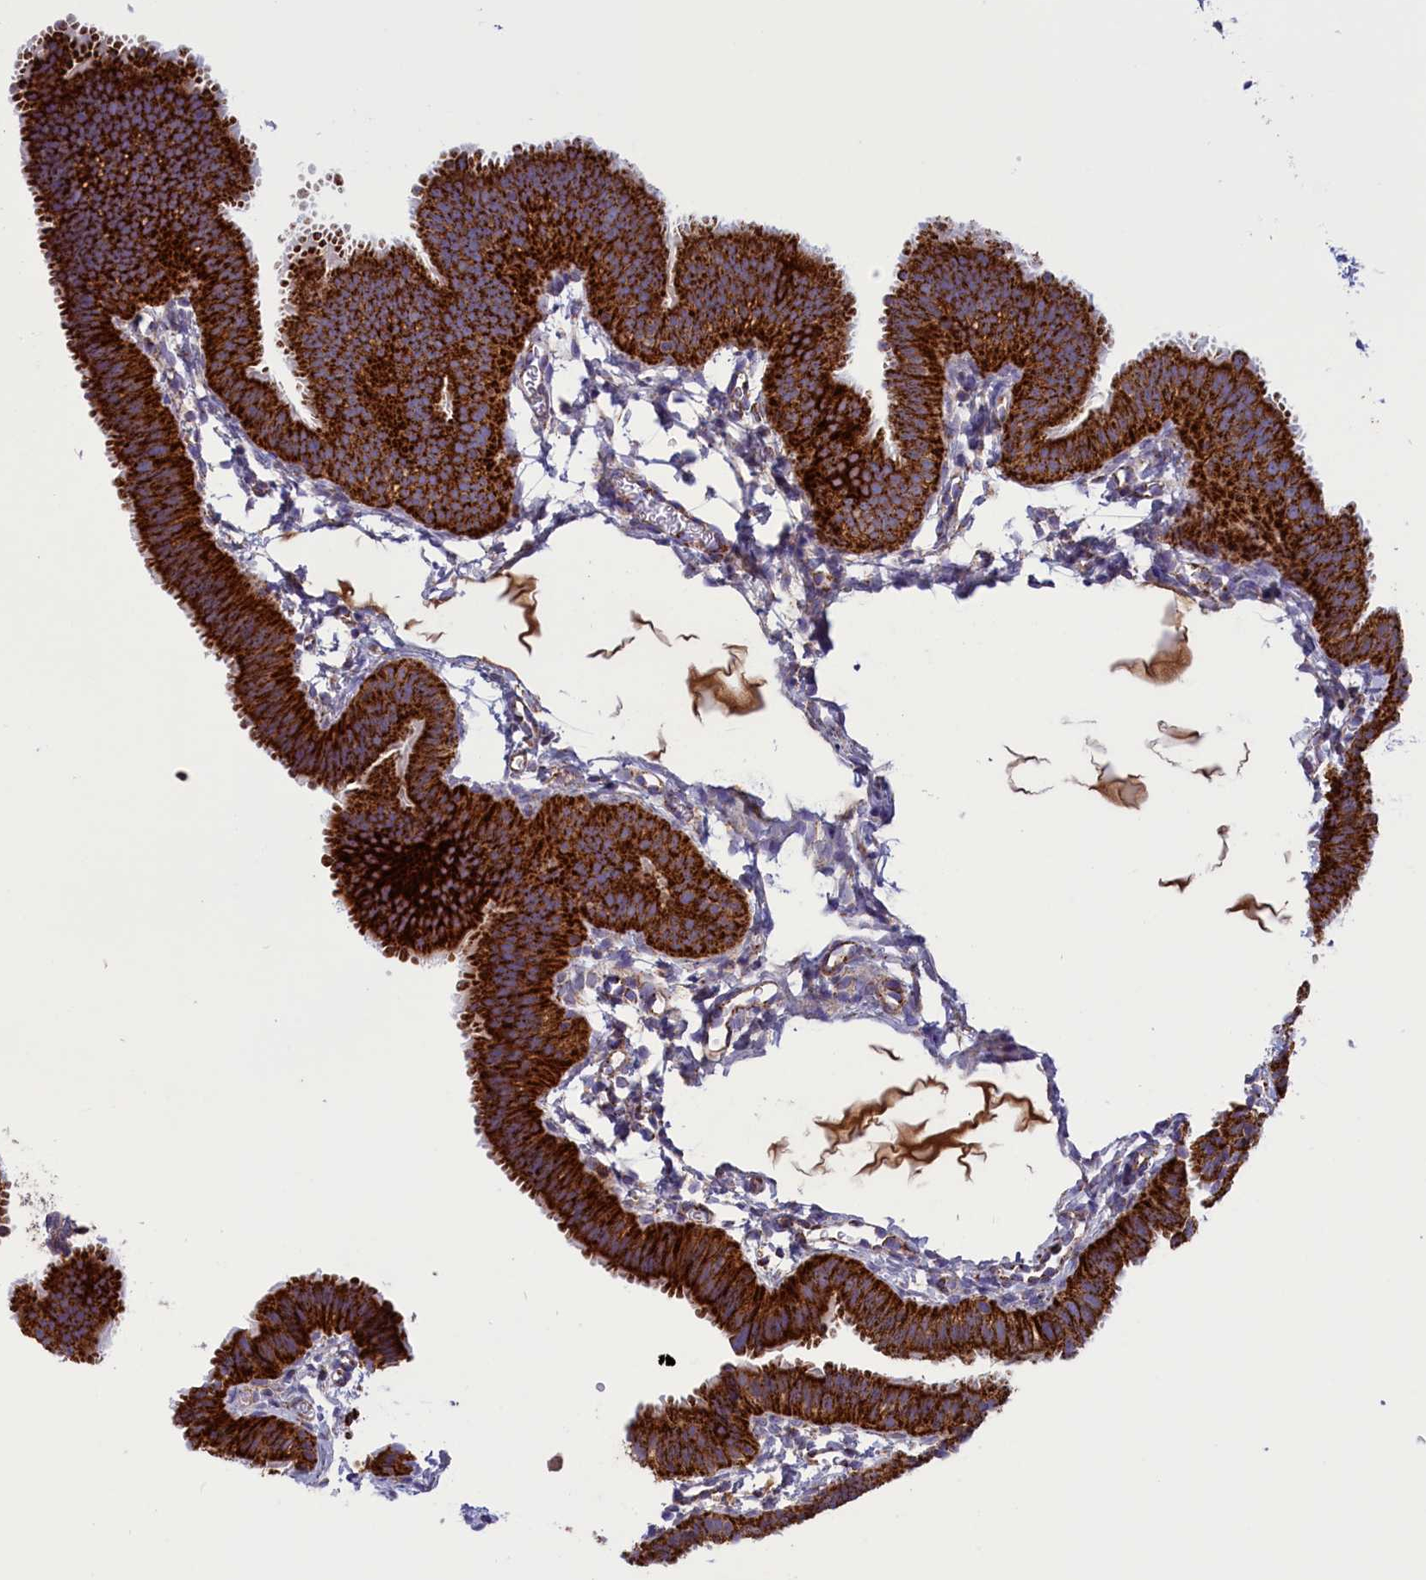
{"staining": {"intensity": "strong", "quantity": ">75%", "location": "cytoplasmic/membranous"}, "tissue": "fallopian tube", "cell_type": "Glandular cells", "image_type": "normal", "snomed": [{"axis": "morphology", "description": "Normal tissue, NOS"}, {"axis": "topography", "description": "Fallopian tube"}], "caption": "The photomicrograph reveals a brown stain indicating the presence of a protein in the cytoplasmic/membranous of glandular cells in fallopian tube.", "gene": "ISOC2", "patient": {"sex": "female", "age": 35}}